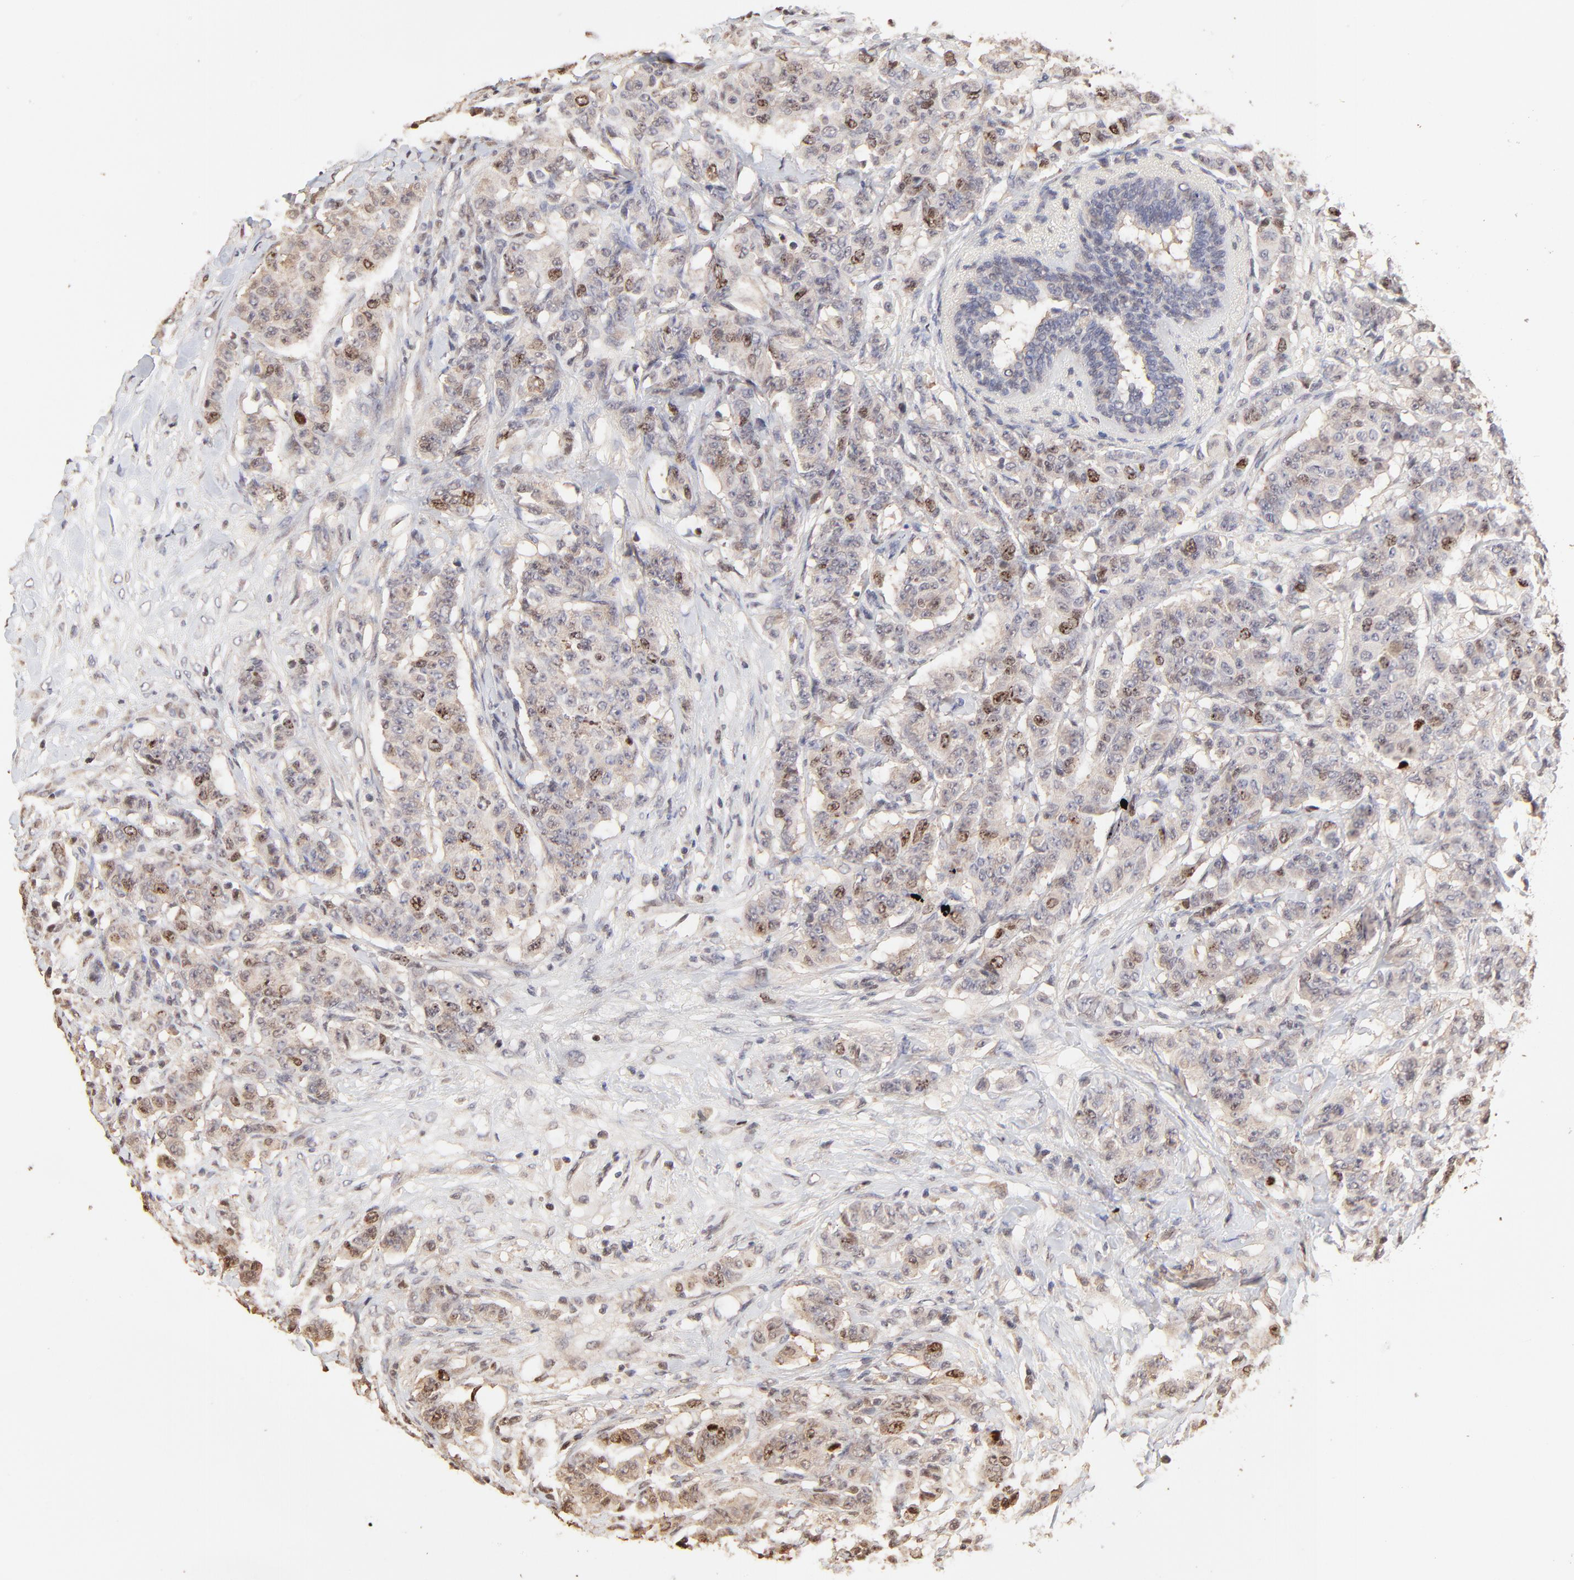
{"staining": {"intensity": "moderate", "quantity": "<25%", "location": "nuclear"}, "tissue": "breast cancer", "cell_type": "Tumor cells", "image_type": "cancer", "snomed": [{"axis": "morphology", "description": "Duct carcinoma"}, {"axis": "topography", "description": "Breast"}], "caption": "Protein staining of breast cancer tissue displays moderate nuclear positivity in about <25% of tumor cells. The protein of interest is stained brown, and the nuclei are stained in blue (DAB (3,3'-diaminobenzidine) IHC with brightfield microscopy, high magnification).", "gene": "BIRC5", "patient": {"sex": "female", "age": 40}}